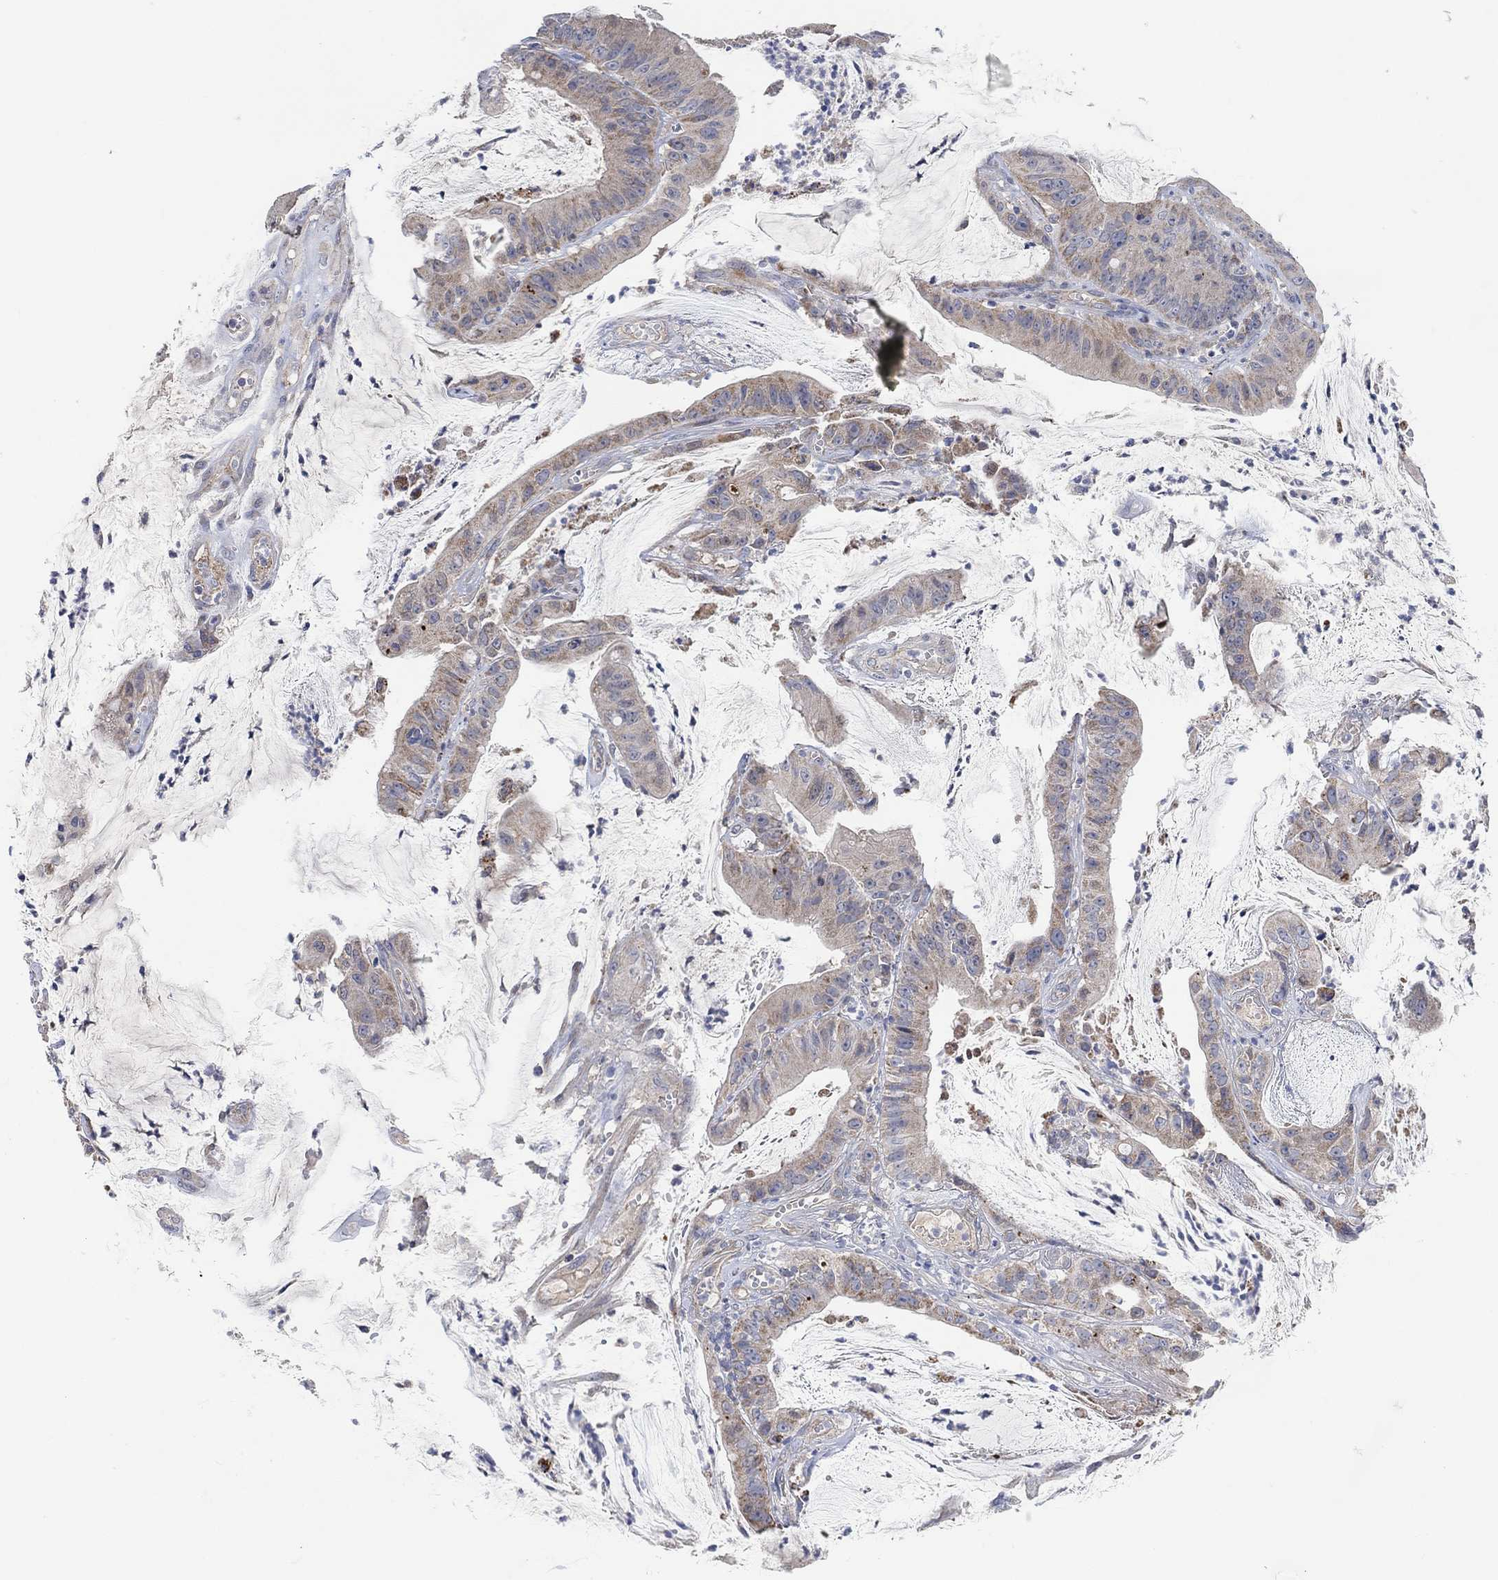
{"staining": {"intensity": "moderate", "quantity": "25%-75%", "location": "cytoplasmic/membranous"}, "tissue": "colorectal cancer", "cell_type": "Tumor cells", "image_type": "cancer", "snomed": [{"axis": "morphology", "description": "Adenocarcinoma, NOS"}, {"axis": "topography", "description": "Colon"}], "caption": "Protein analysis of colorectal cancer tissue reveals moderate cytoplasmic/membranous expression in approximately 25%-75% of tumor cells.", "gene": "HCRTR1", "patient": {"sex": "female", "age": 69}}